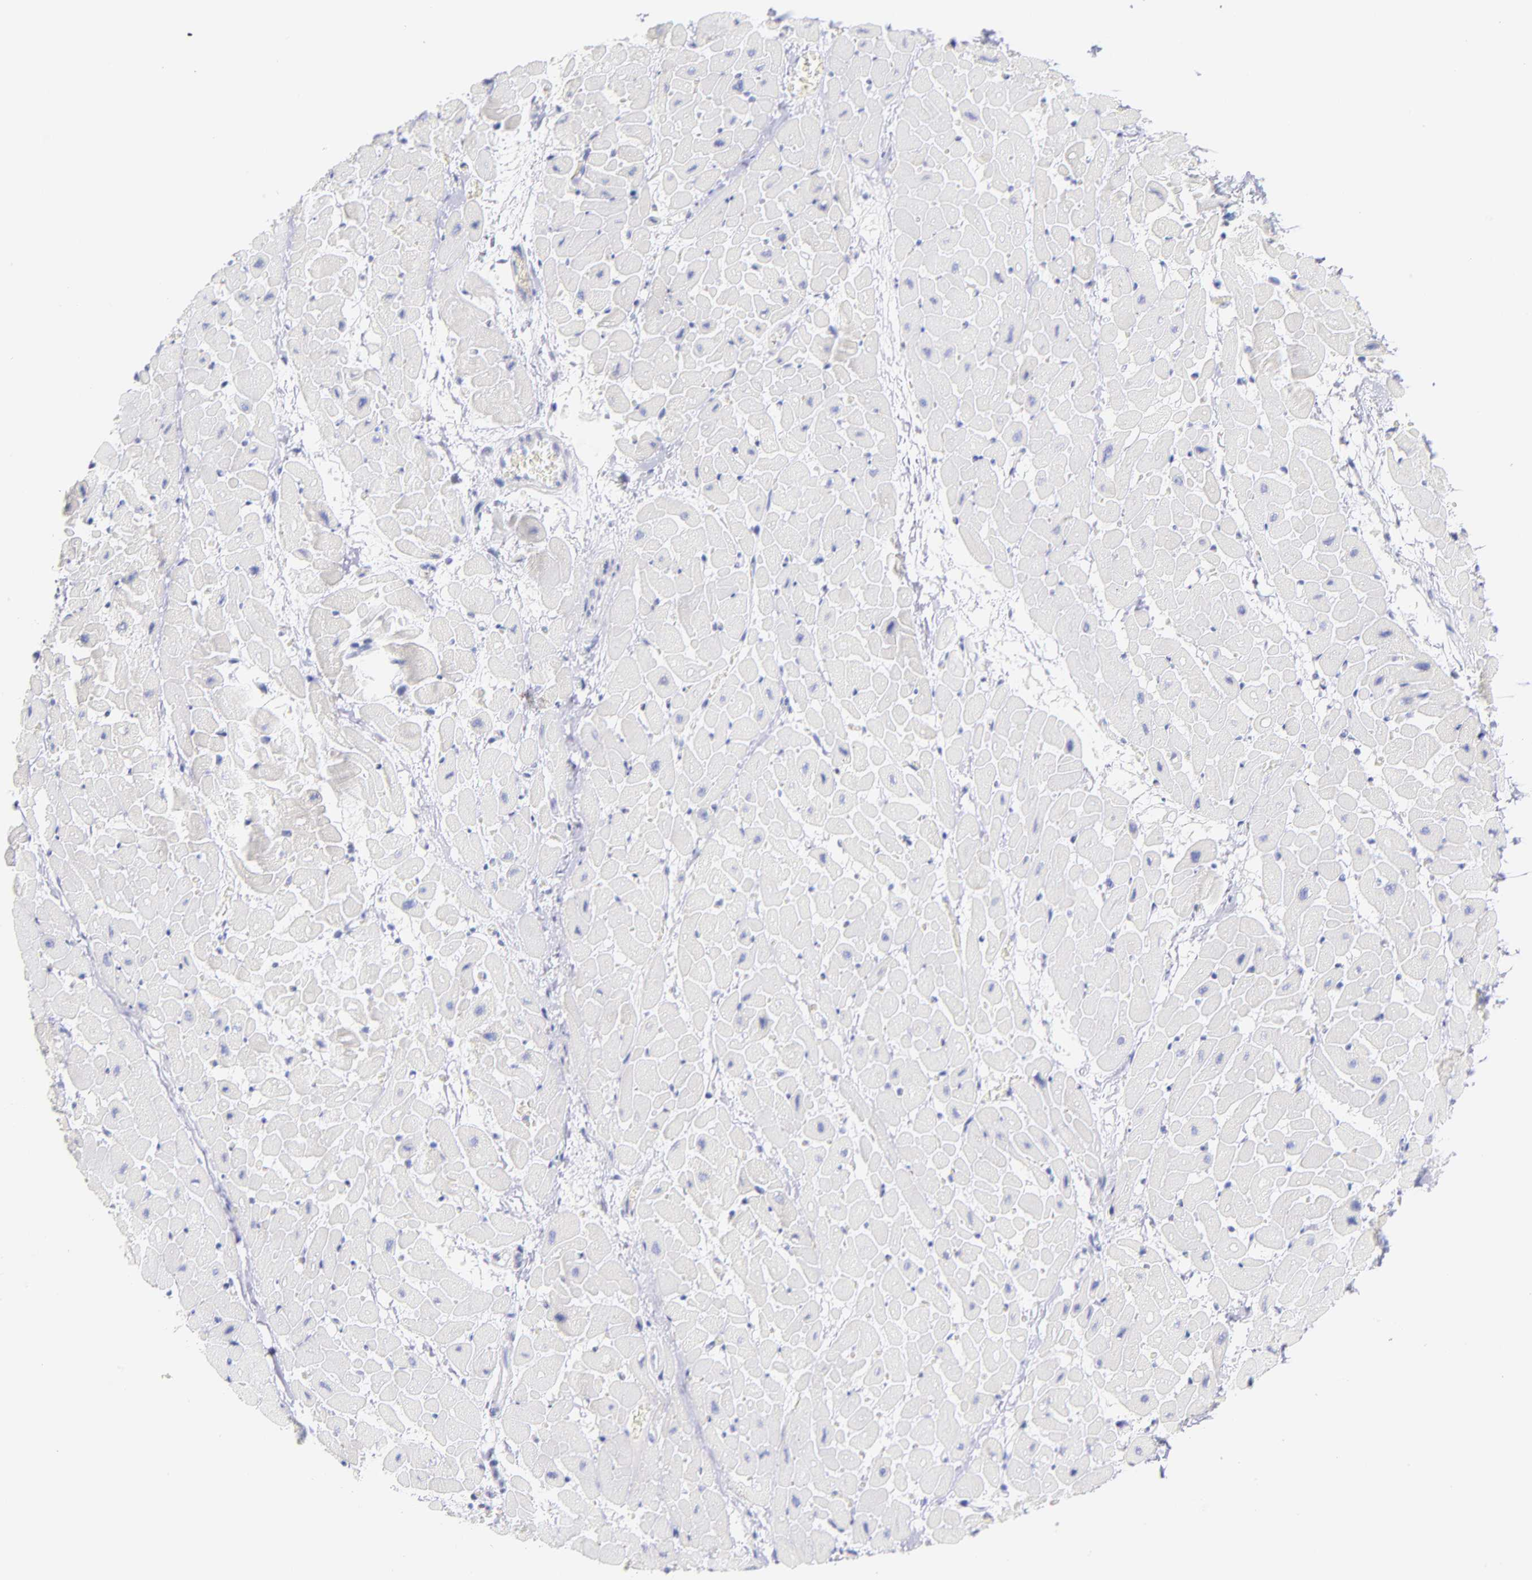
{"staining": {"intensity": "negative", "quantity": "none", "location": "none"}, "tissue": "heart muscle", "cell_type": "Cardiomyocytes", "image_type": "normal", "snomed": [{"axis": "morphology", "description": "Normal tissue, NOS"}, {"axis": "topography", "description": "Heart"}], "caption": "Micrograph shows no protein positivity in cardiomyocytes of unremarkable heart muscle.", "gene": "SCGN", "patient": {"sex": "male", "age": 45}}